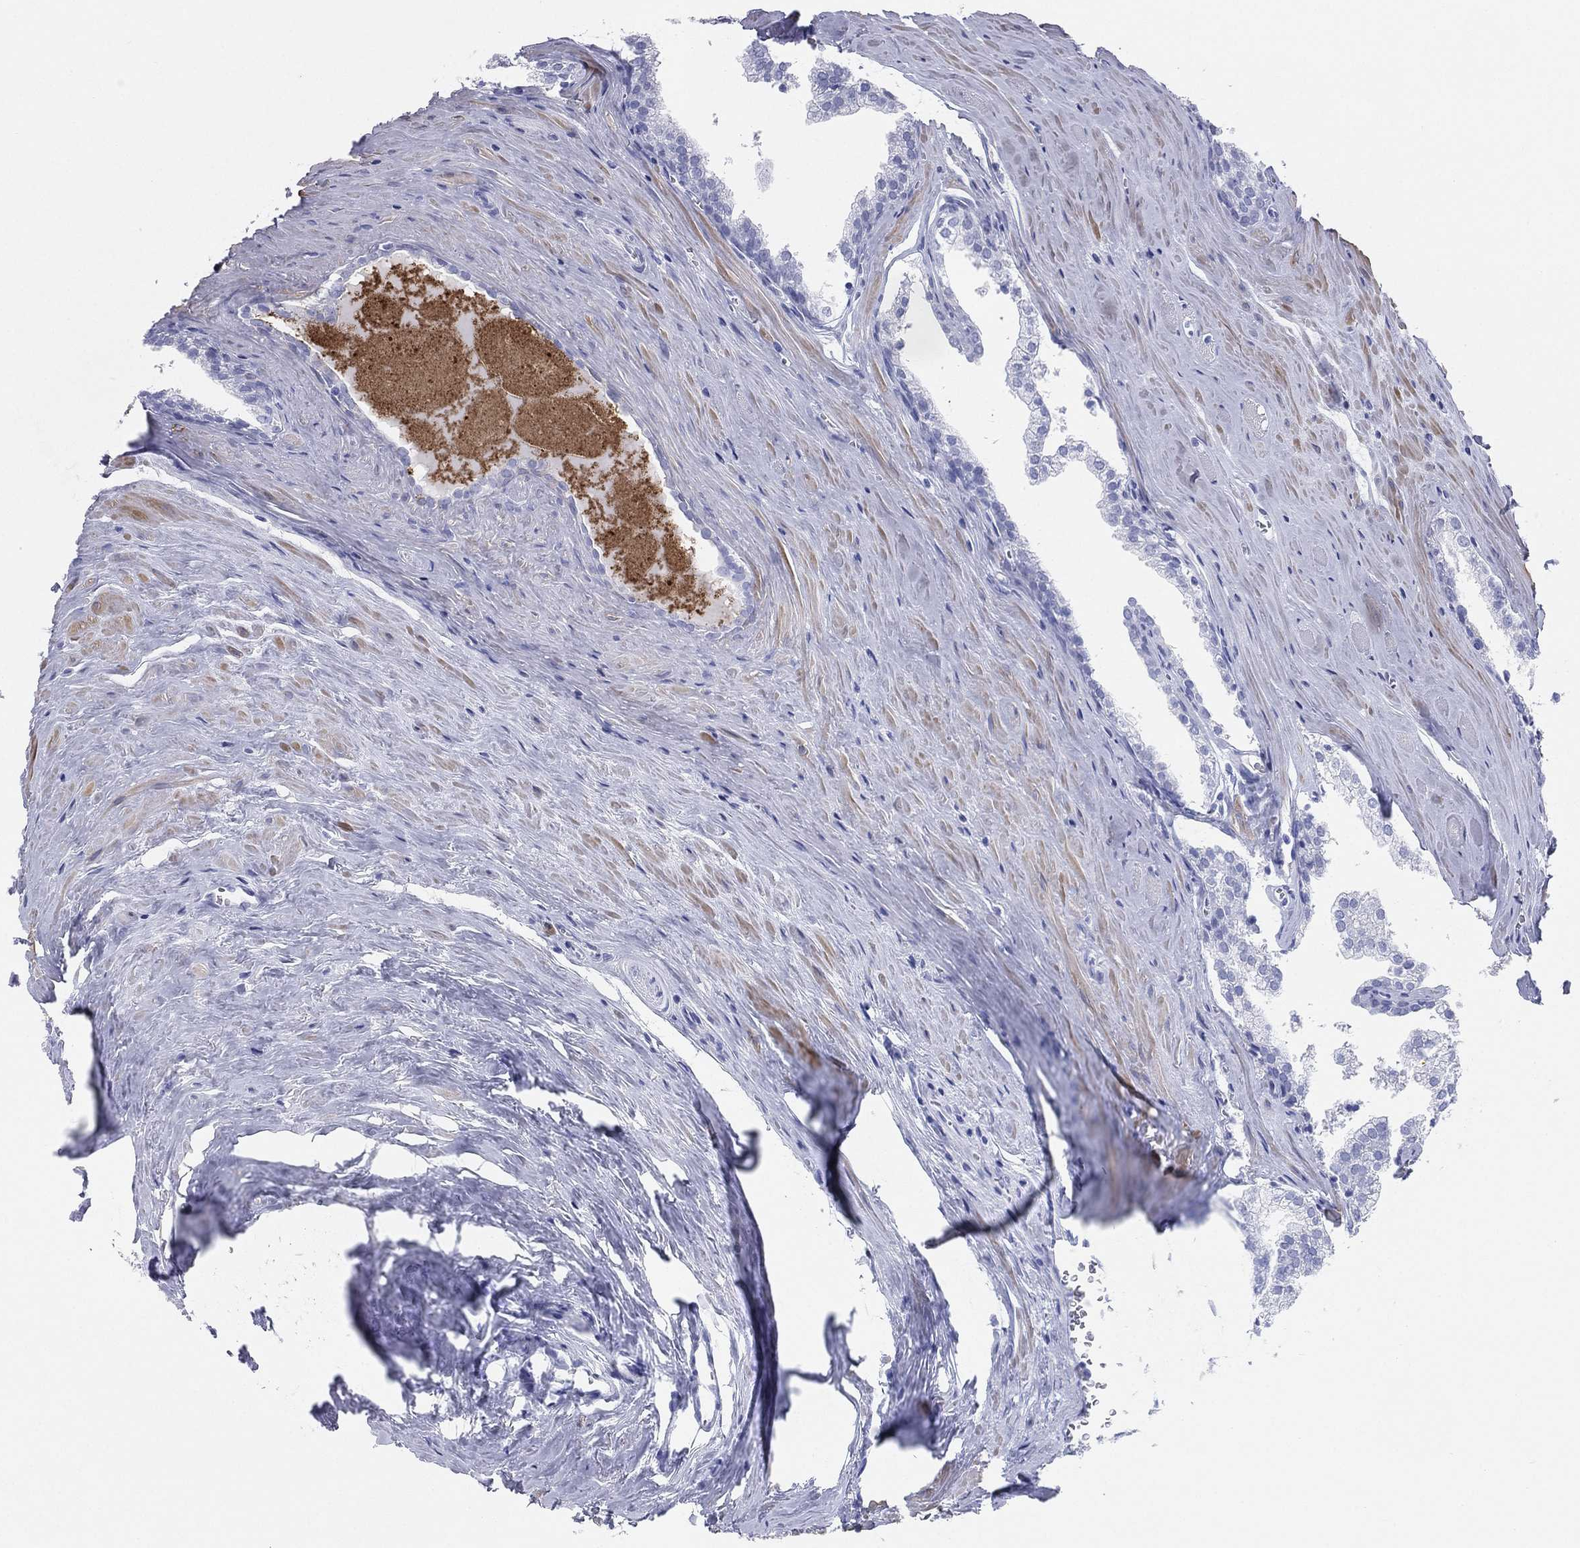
{"staining": {"intensity": "negative", "quantity": "none", "location": "none"}, "tissue": "prostate cancer", "cell_type": "Tumor cells", "image_type": "cancer", "snomed": [{"axis": "morphology", "description": "Adenocarcinoma, NOS"}, {"axis": "topography", "description": "Prostate"}], "caption": "Tumor cells are negative for protein expression in human adenocarcinoma (prostate).", "gene": "CD79A", "patient": {"sex": "male", "age": 72}}